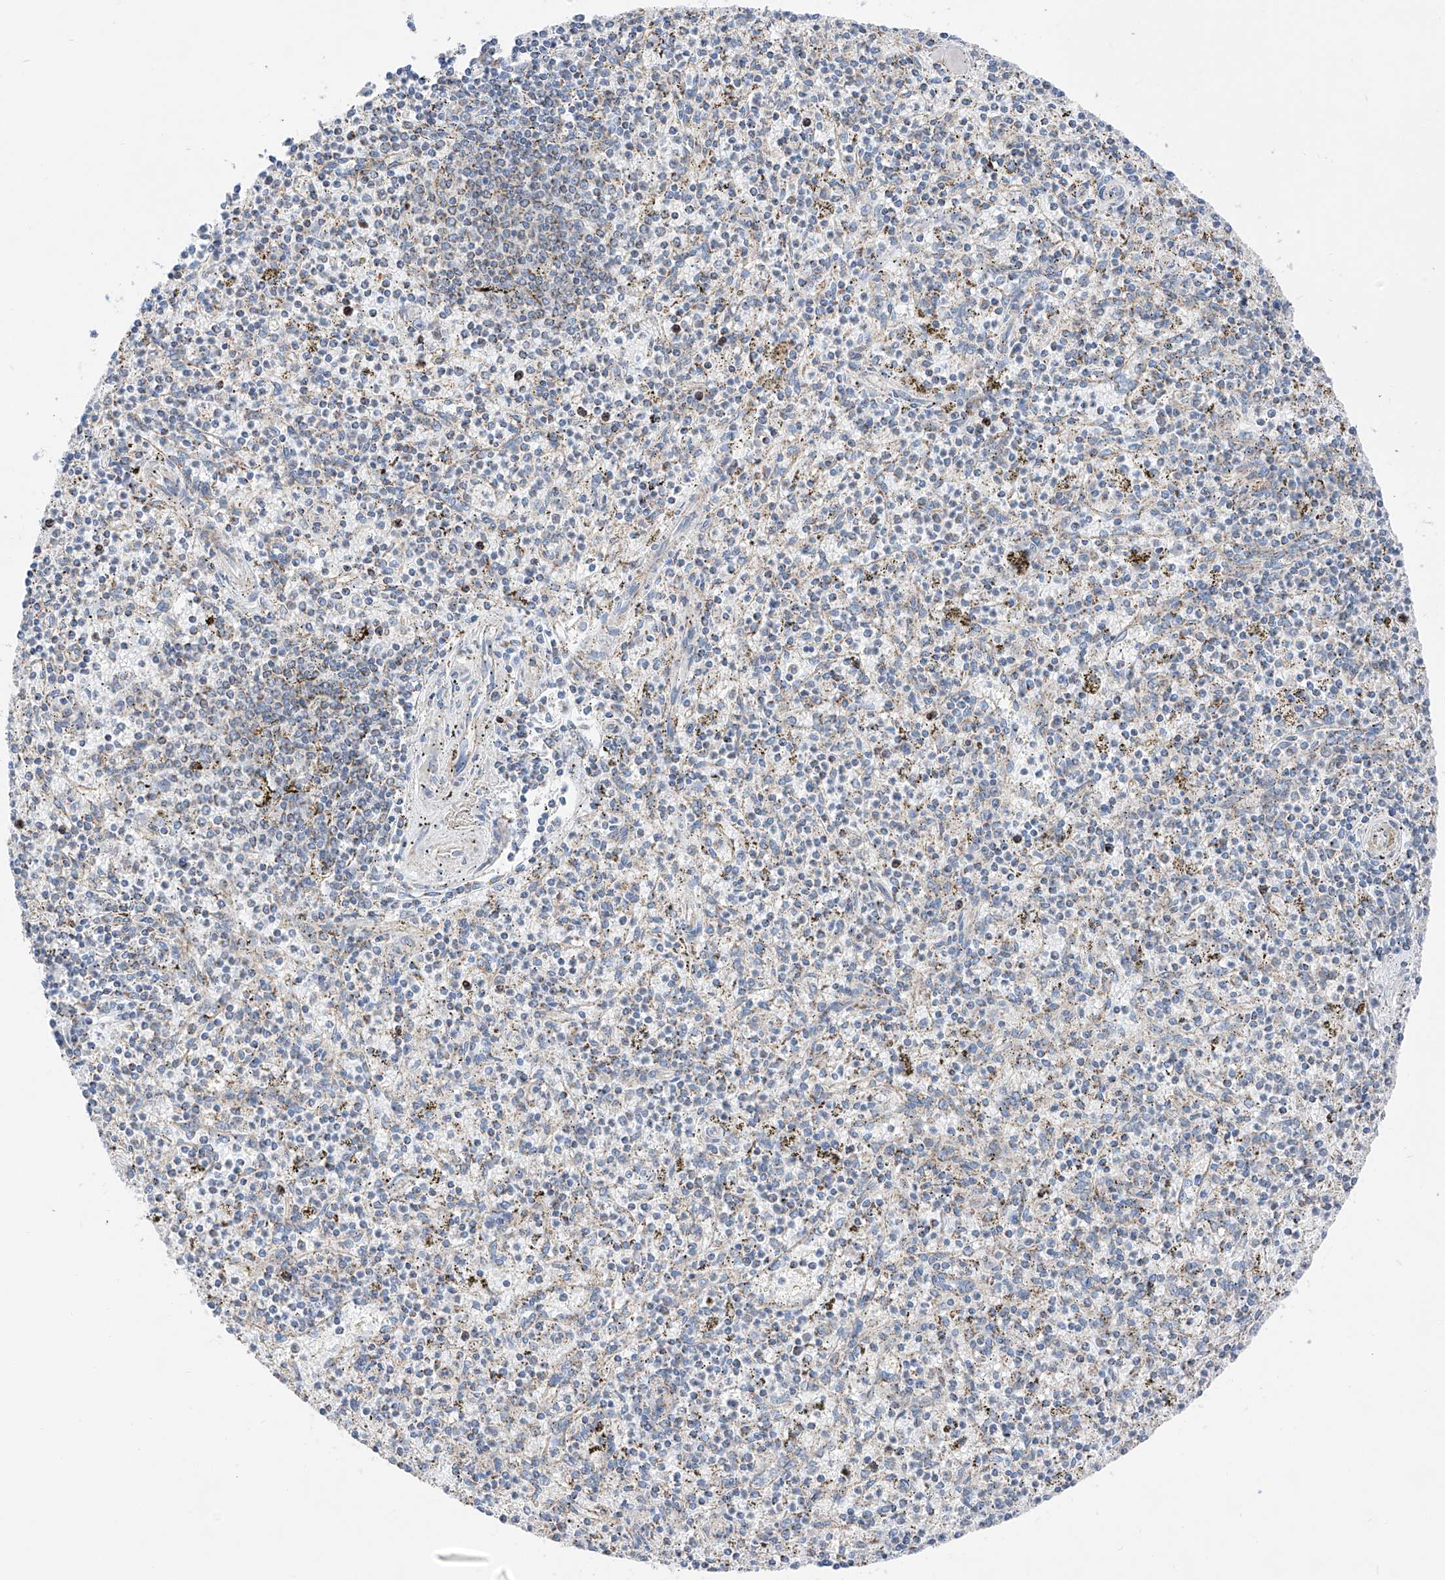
{"staining": {"intensity": "moderate", "quantity": "<25%", "location": "cytoplasmic/membranous"}, "tissue": "spleen", "cell_type": "Cells in red pulp", "image_type": "normal", "snomed": [{"axis": "morphology", "description": "Normal tissue, NOS"}, {"axis": "topography", "description": "Spleen"}], "caption": "Spleen was stained to show a protein in brown. There is low levels of moderate cytoplasmic/membranous positivity in approximately <25% of cells in red pulp.", "gene": "MRAP", "patient": {"sex": "male", "age": 72}}